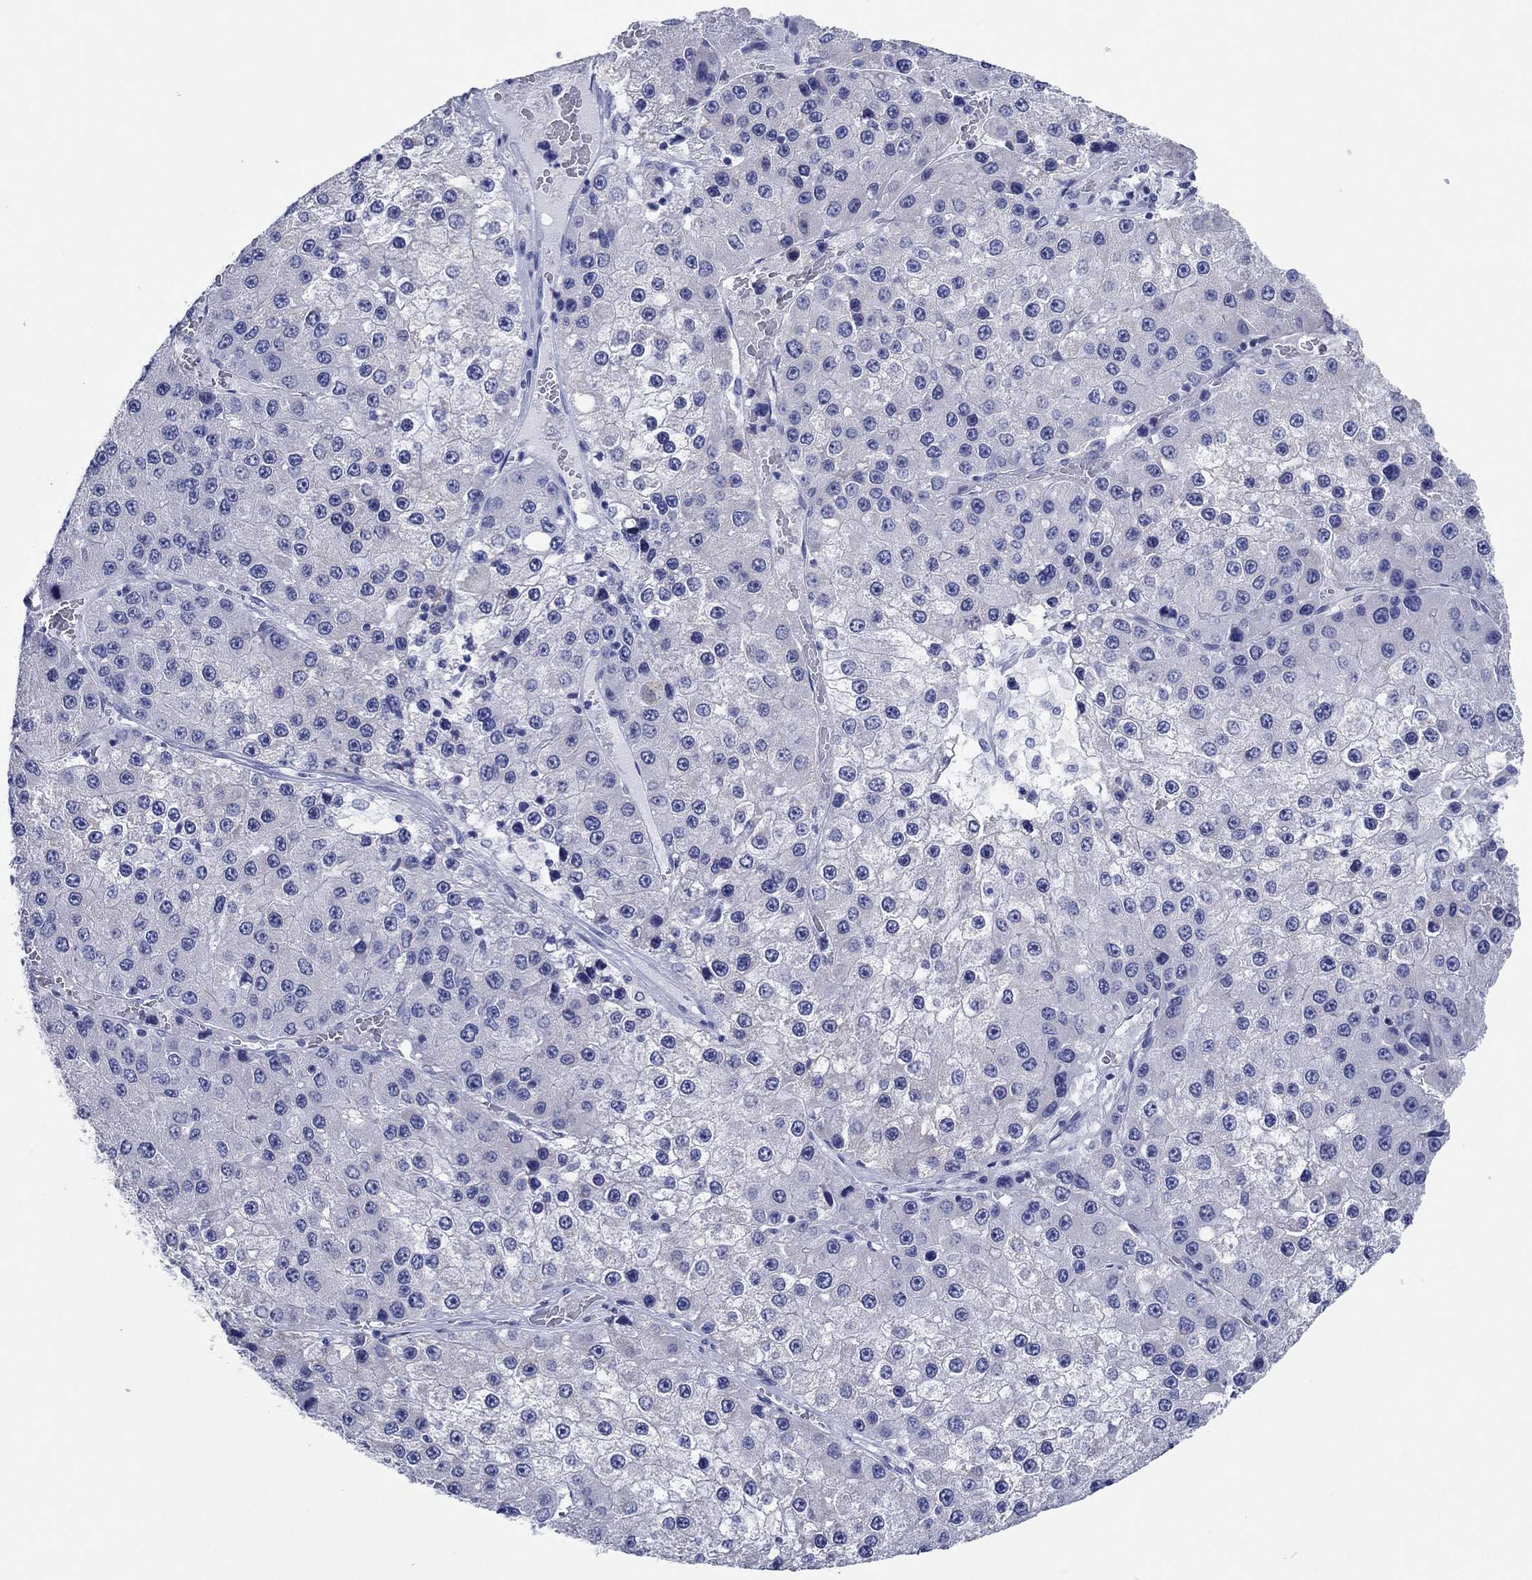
{"staining": {"intensity": "negative", "quantity": "none", "location": "none"}, "tissue": "liver cancer", "cell_type": "Tumor cells", "image_type": "cancer", "snomed": [{"axis": "morphology", "description": "Carcinoma, Hepatocellular, NOS"}, {"axis": "topography", "description": "Liver"}], "caption": "Liver cancer stained for a protein using immunohistochemistry (IHC) exhibits no staining tumor cells.", "gene": "HCRT", "patient": {"sex": "female", "age": 73}}